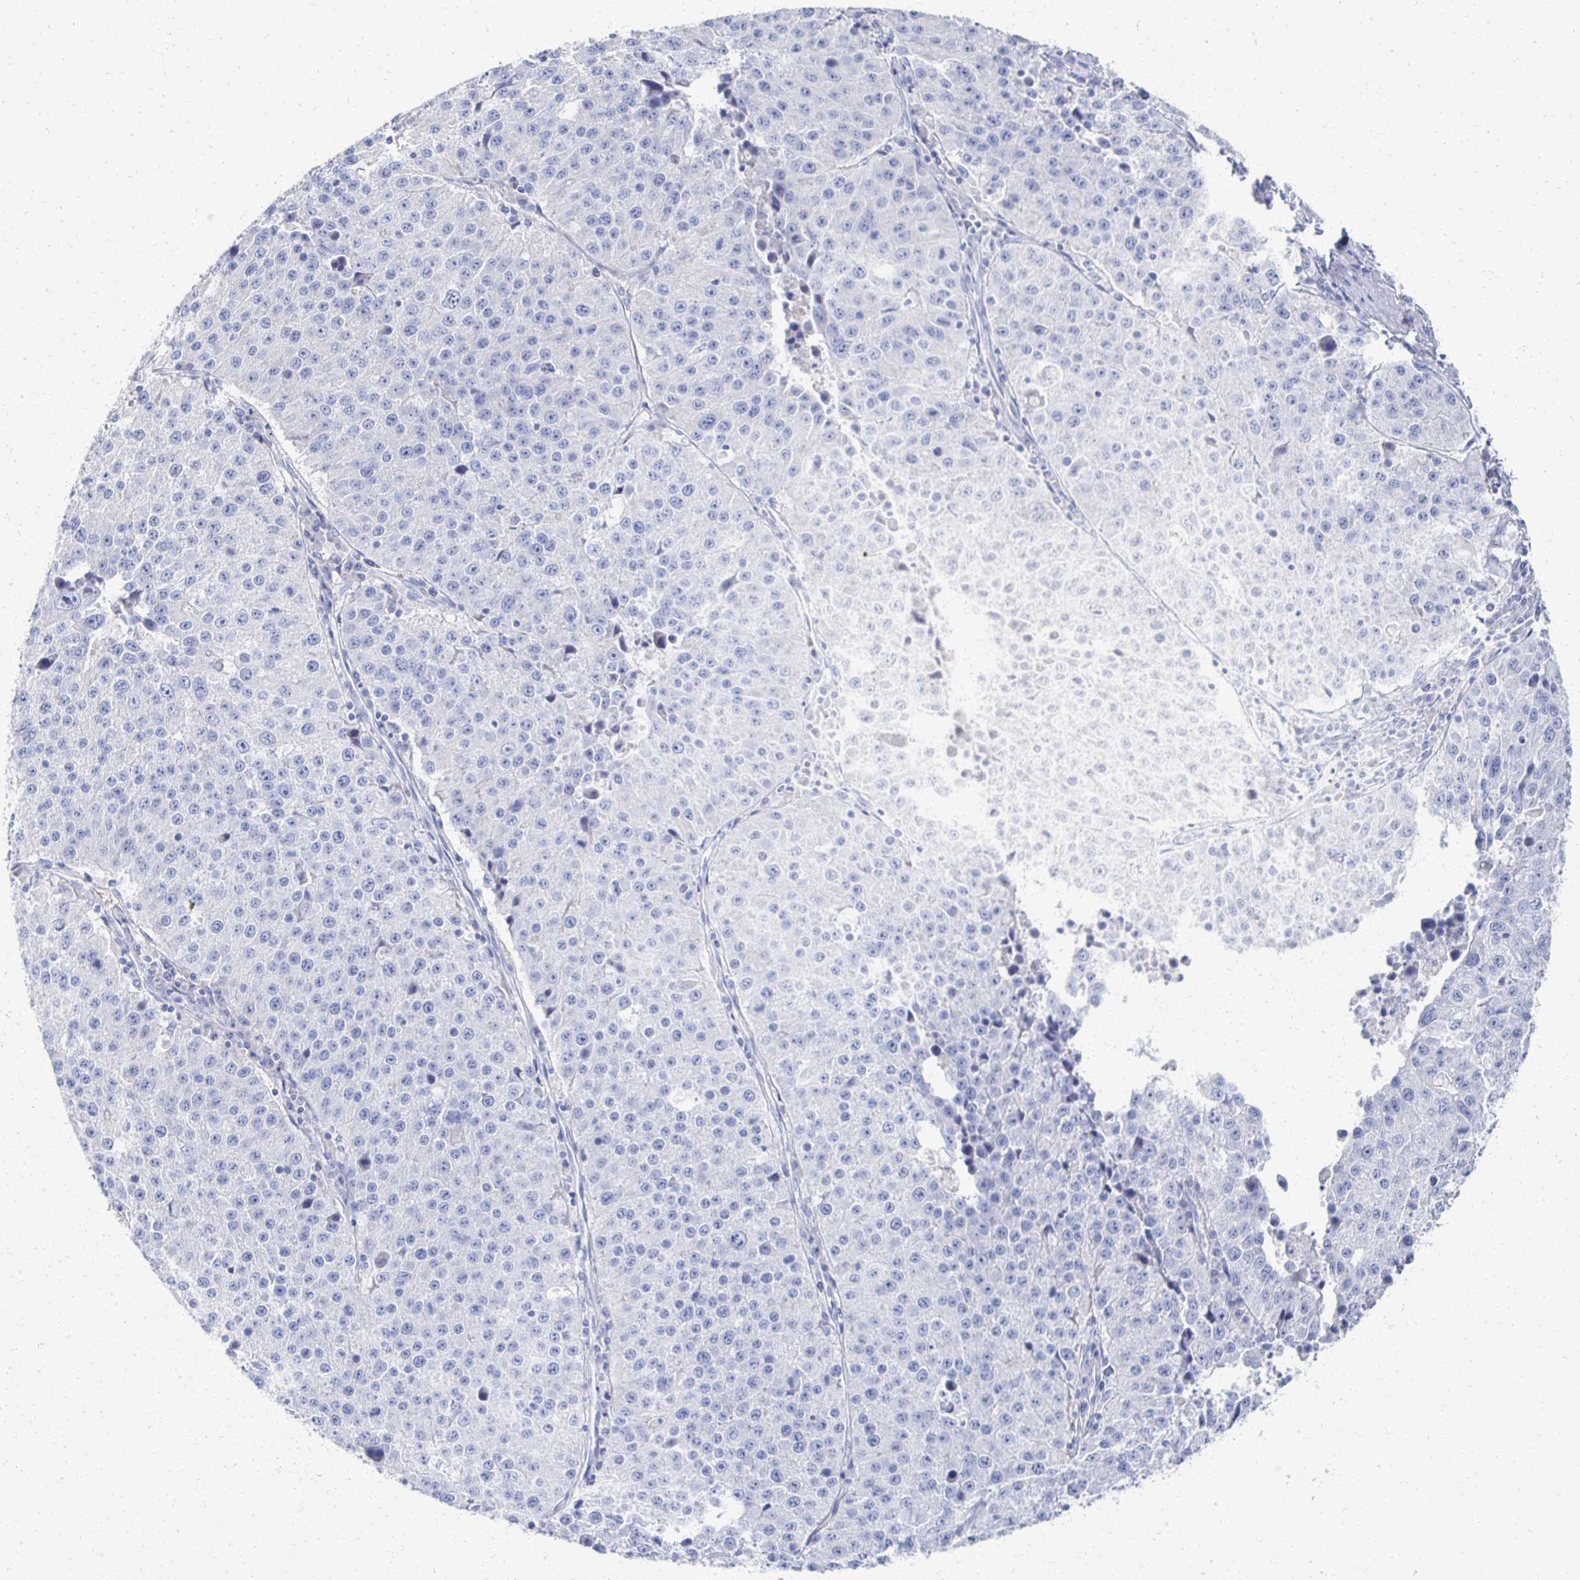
{"staining": {"intensity": "negative", "quantity": "none", "location": "none"}, "tissue": "stomach cancer", "cell_type": "Tumor cells", "image_type": "cancer", "snomed": [{"axis": "morphology", "description": "Adenocarcinoma, NOS"}, {"axis": "topography", "description": "Stomach"}], "caption": "The IHC micrograph has no significant positivity in tumor cells of adenocarcinoma (stomach) tissue. The staining was performed using DAB (3,3'-diaminobenzidine) to visualize the protein expression in brown, while the nuclei were stained in blue with hematoxylin (Magnification: 20x).", "gene": "PRR20A", "patient": {"sex": "male", "age": 71}}